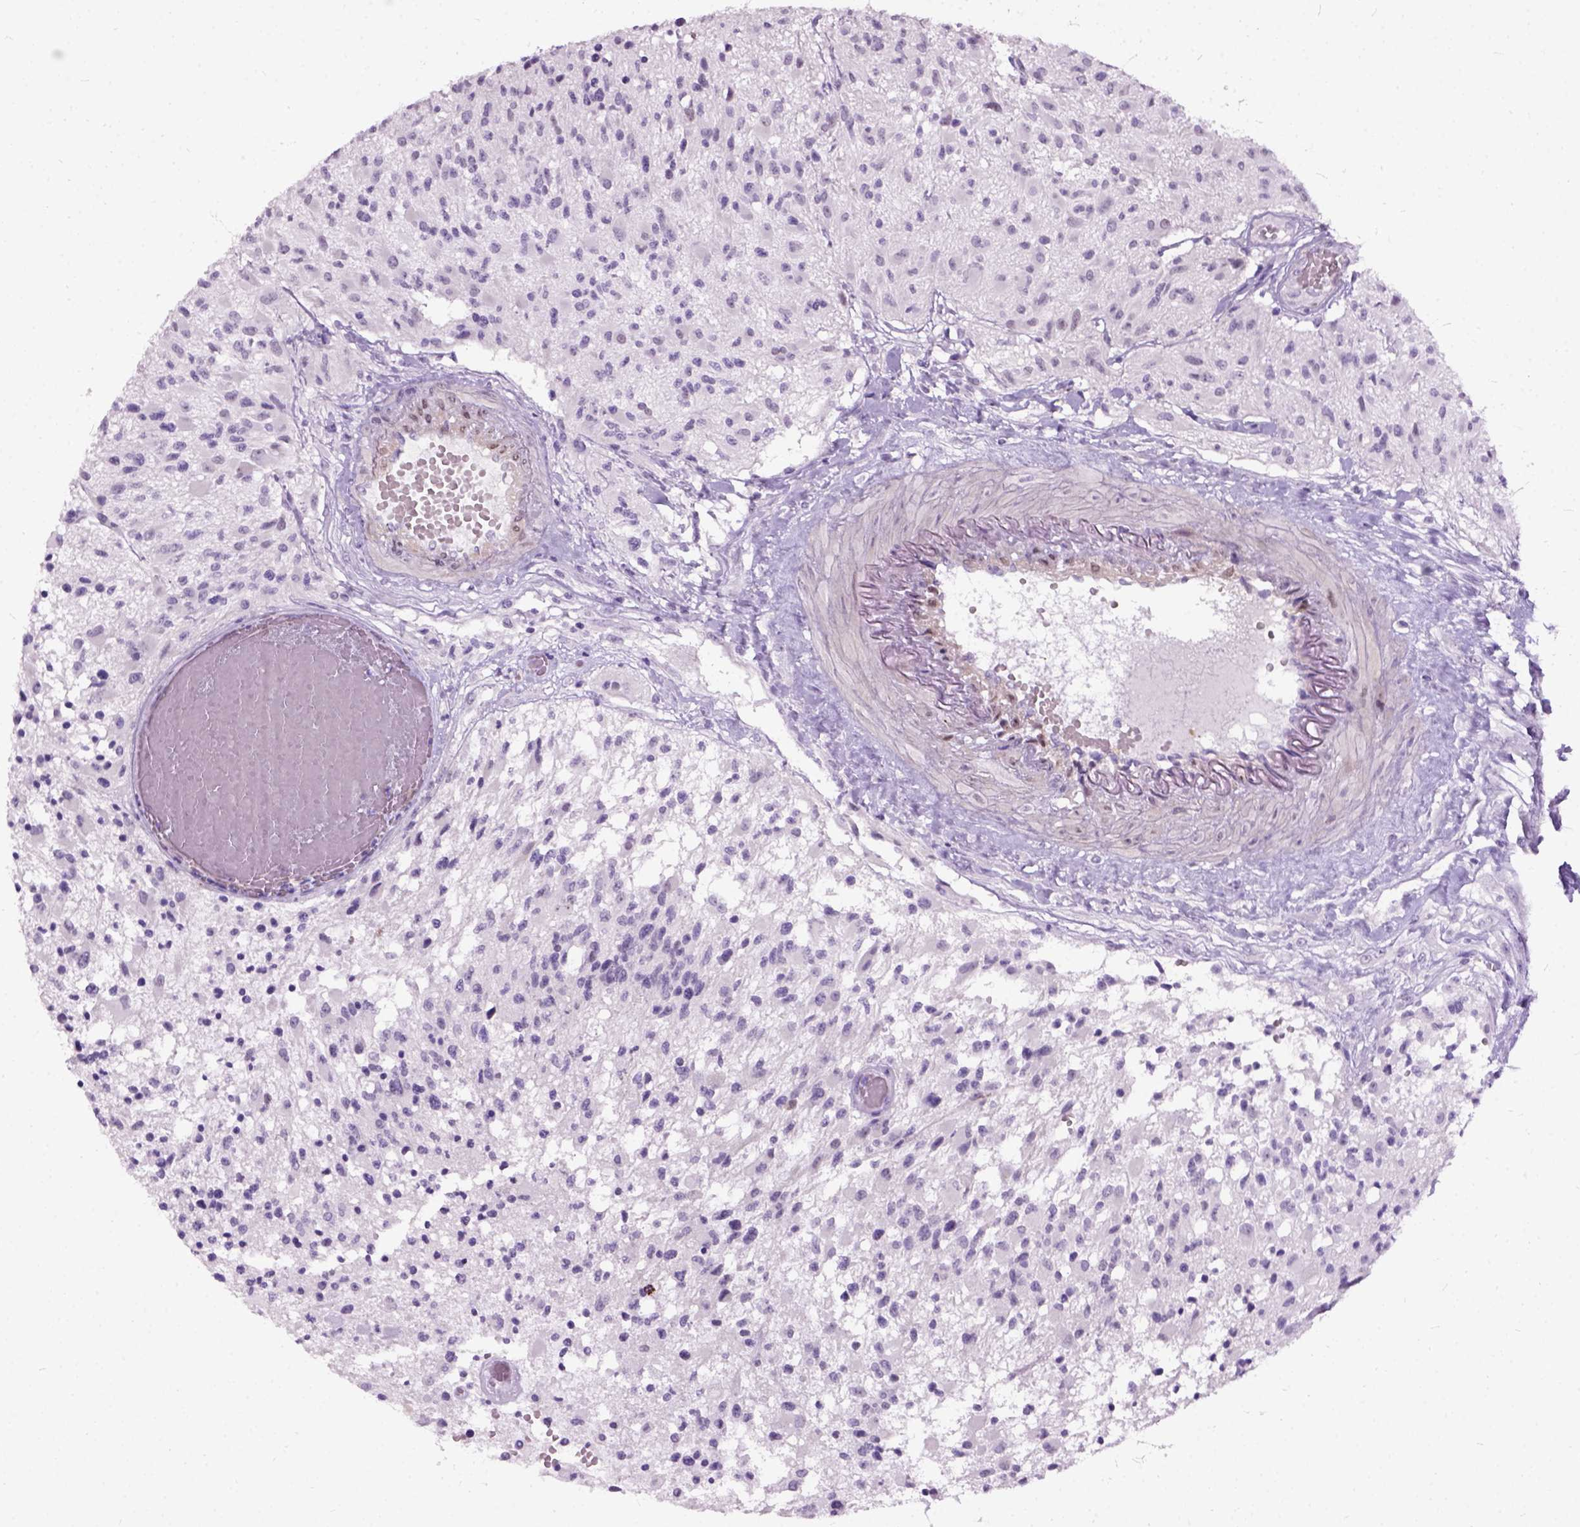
{"staining": {"intensity": "negative", "quantity": "none", "location": "none"}, "tissue": "glioma", "cell_type": "Tumor cells", "image_type": "cancer", "snomed": [{"axis": "morphology", "description": "Glioma, malignant, High grade"}, {"axis": "topography", "description": "Brain"}], "caption": "A micrograph of human malignant glioma (high-grade) is negative for staining in tumor cells.", "gene": "AXDND1", "patient": {"sex": "female", "age": 63}}